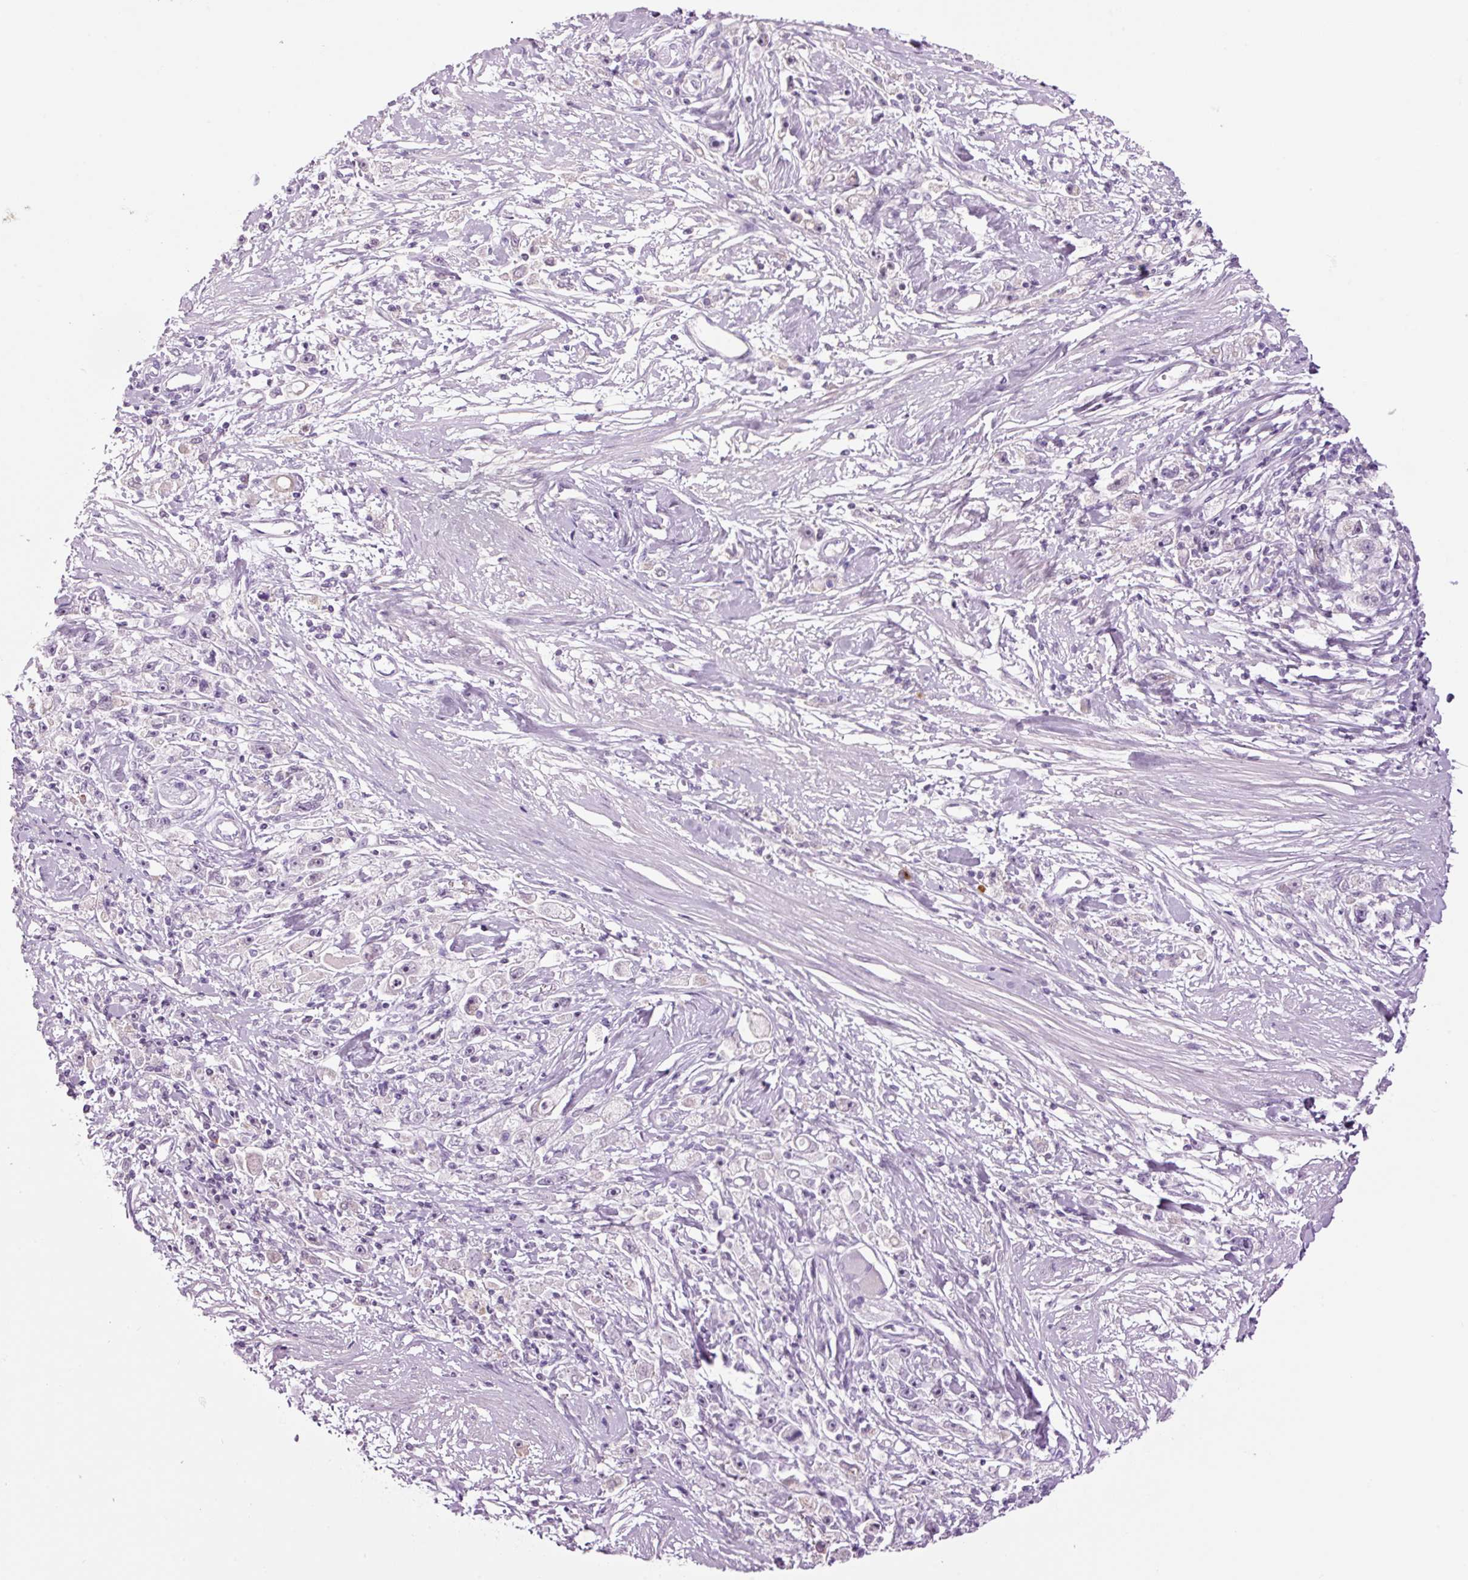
{"staining": {"intensity": "negative", "quantity": "none", "location": "none"}, "tissue": "stomach cancer", "cell_type": "Tumor cells", "image_type": "cancer", "snomed": [{"axis": "morphology", "description": "Adenocarcinoma, NOS"}, {"axis": "topography", "description": "Stomach"}], "caption": "This is an IHC micrograph of stomach adenocarcinoma. There is no staining in tumor cells.", "gene": "KLF1", "patient": {"sex": "female", "age": 59}}